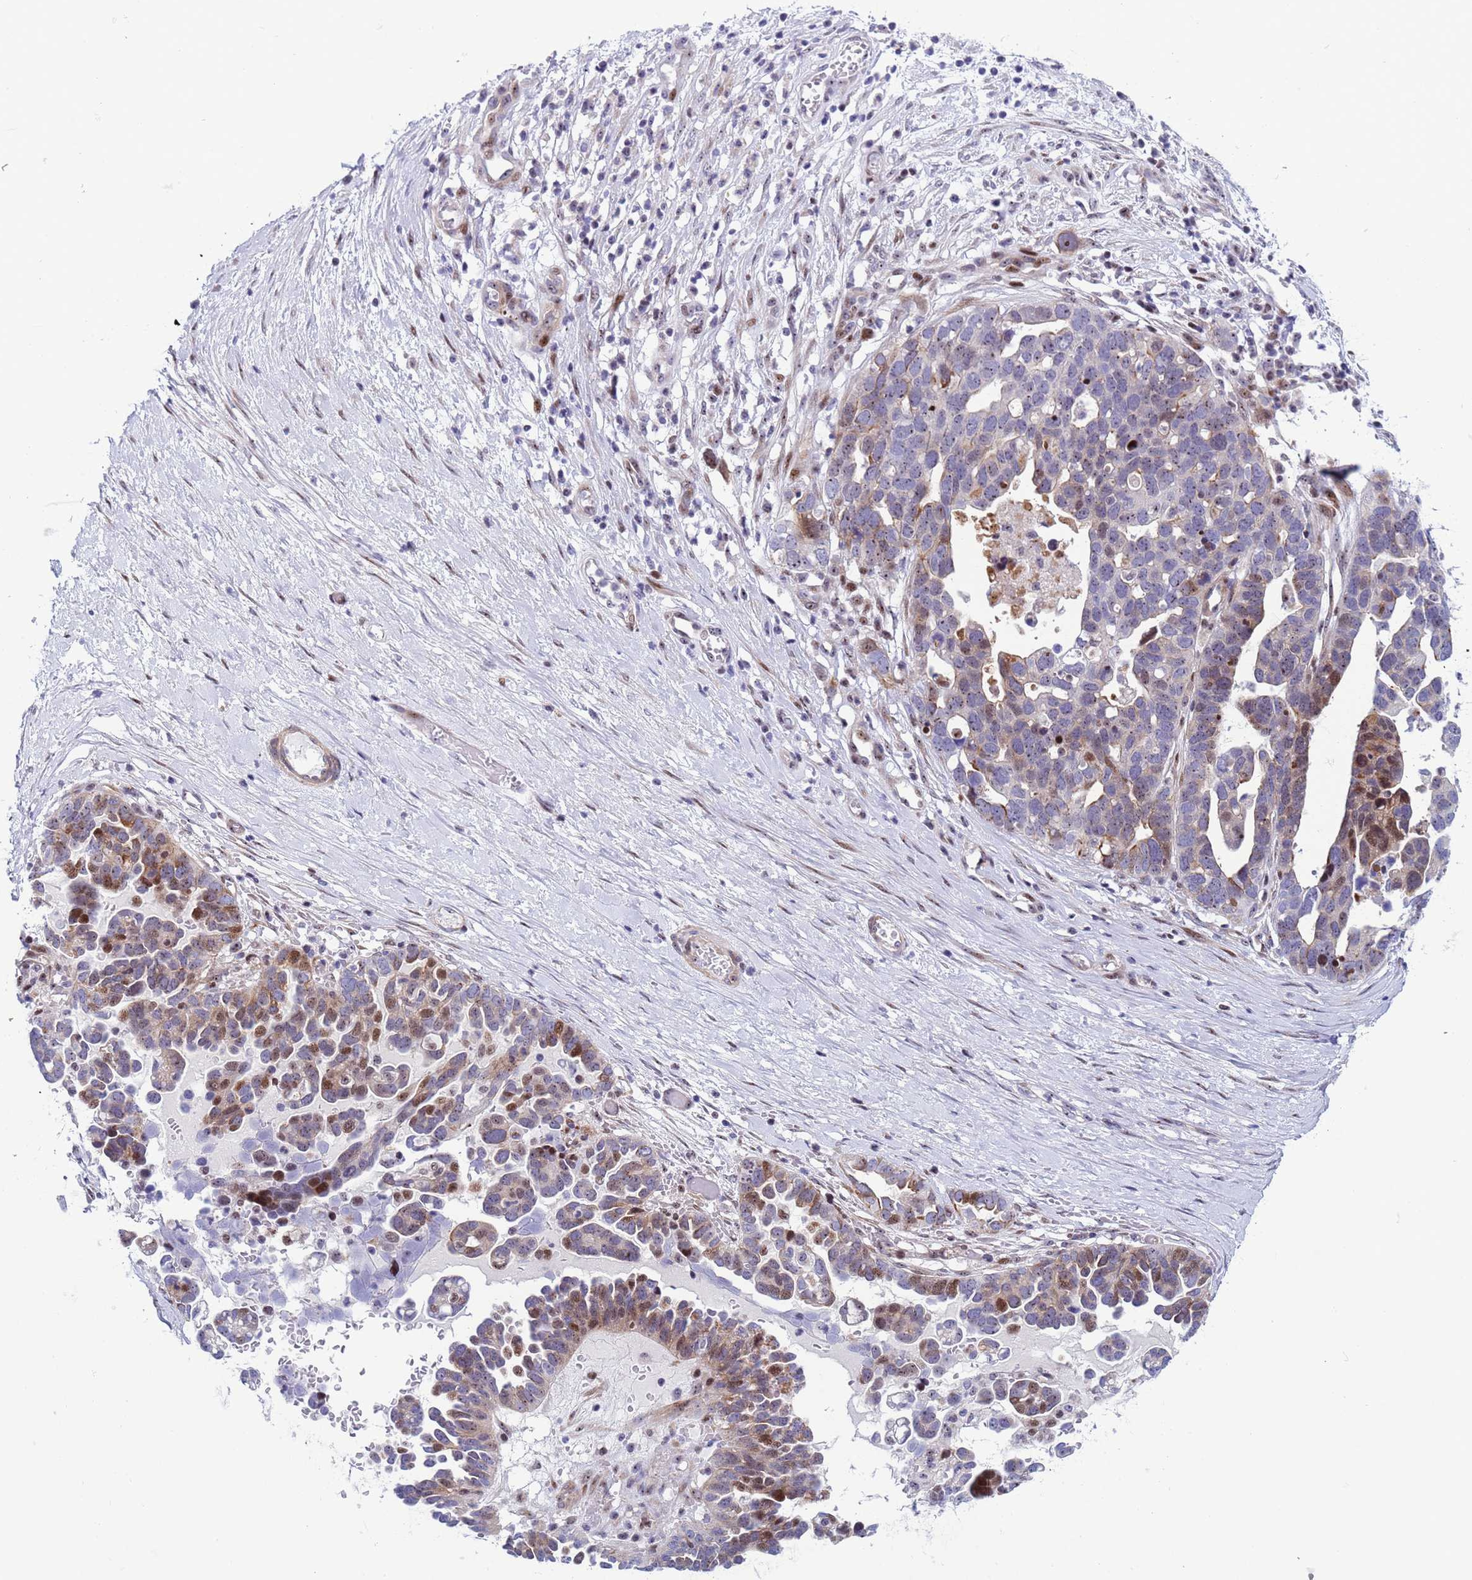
{"staining": {"intensity": "moderate", "quantity": "<25%", "location": "cytoplasmic/membranous,nuclear"}, "tissue": "ovarian cancer", "cell_type": "Tumor cells", "image_type": "cancer", "snomed": [{"axis": "morphology", "description": "Cystadenocarcinoma, serous, NOS"}, {"axis": "topography", "description": "Ovary"}], "caption": "Tumor cells exhibit moderate cytoplasmic/membranous and nuclear staining in about <25% of cells in serous cystadenocarcinoma (ovarian).", "gene": "POP5", "patient": {"sex": "female", "age": 54}}